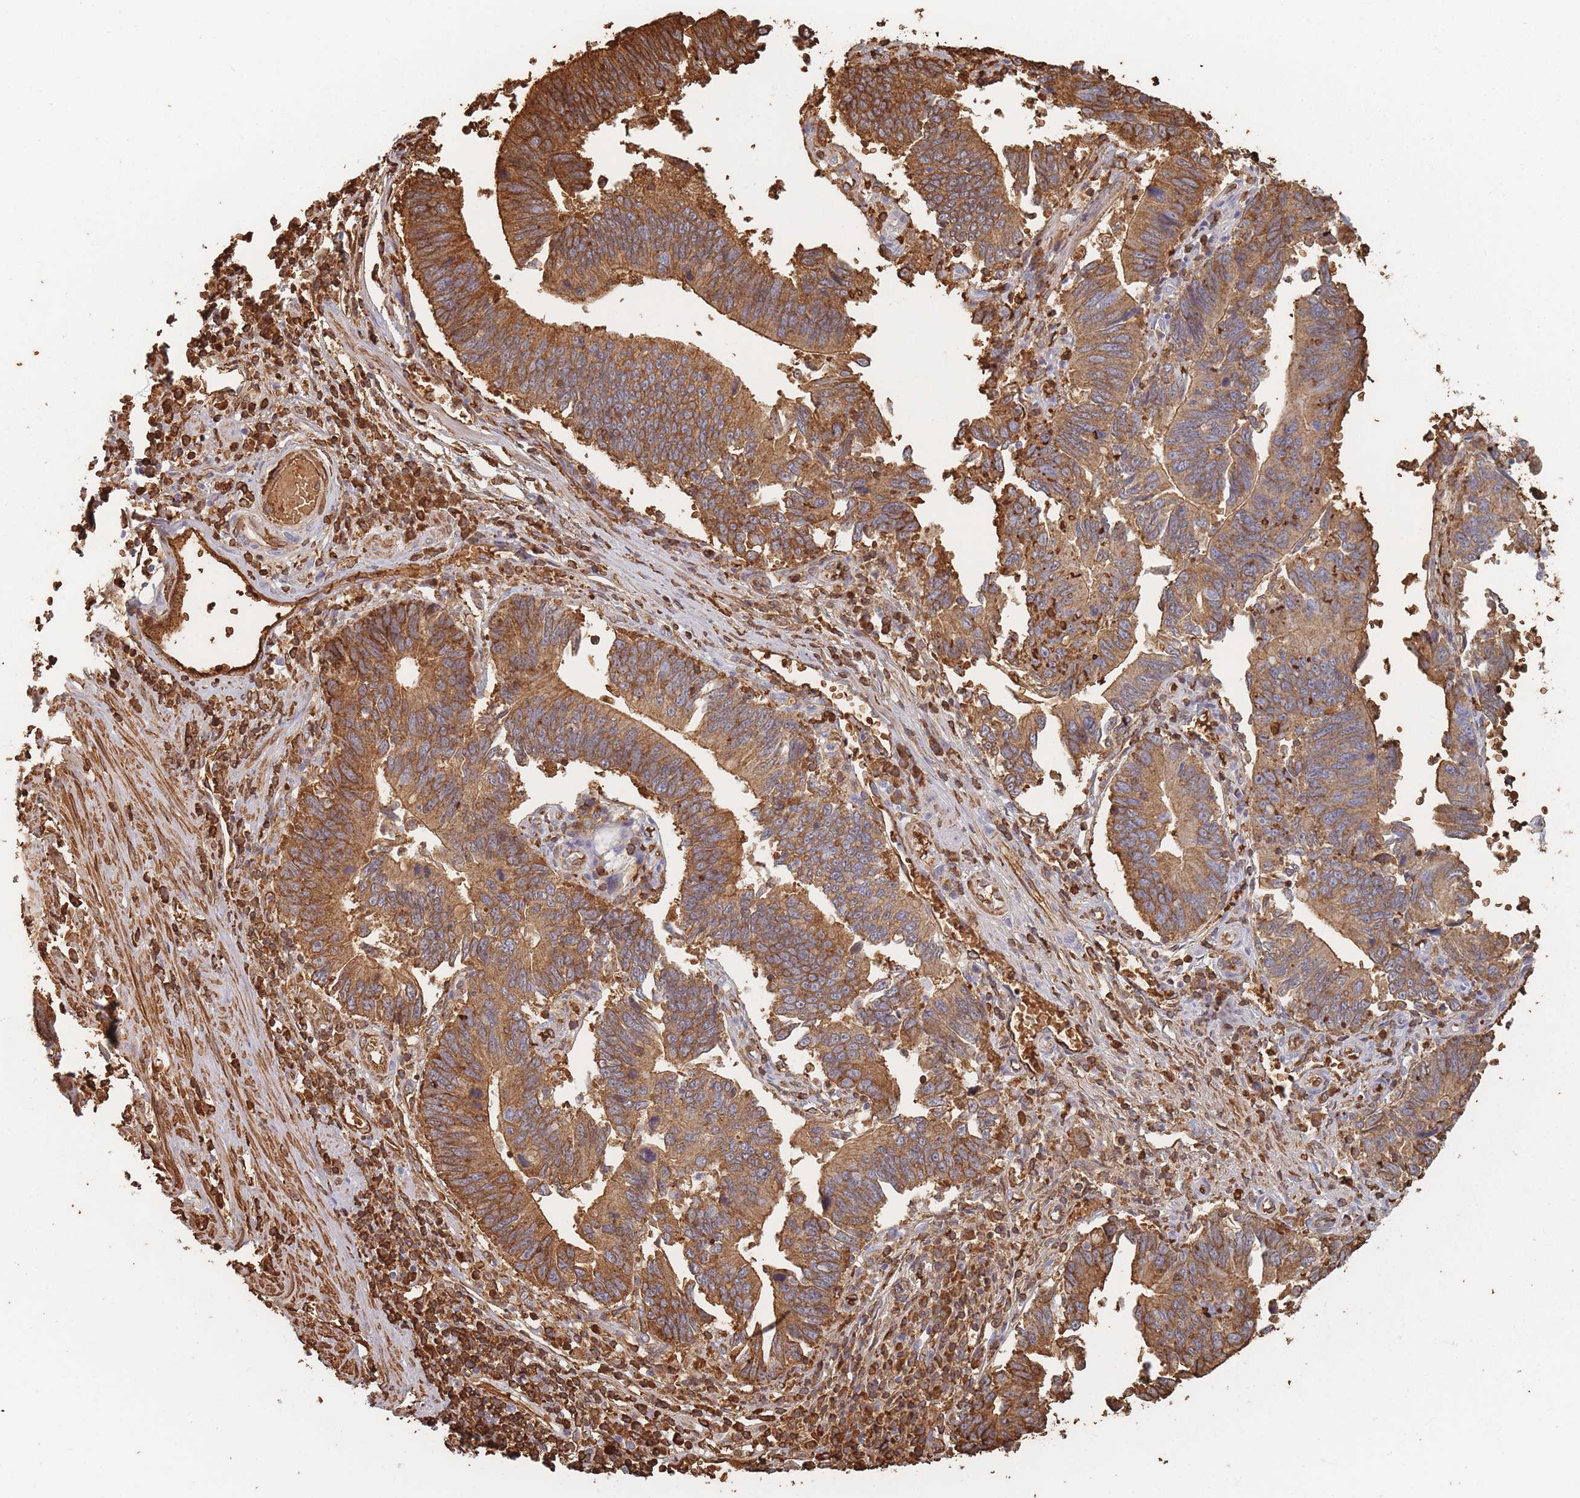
{"staining": {"intensity": "moderate", "quantity": ">75%", "location": "cytoplasmic/membranous"}, "tissue": "stomach cancer", "cell_type": "Tumor cells", "image_type": "cancer", "snomed": [{"axis": "morphology", "description": "Adenocarcinoma, NOS"}, {"axis": "topography", "description": "Stomach"}], "caption": "Stomach cancer (adenocarcinoma) stained with a brown dye exhibits moderate cytoplasmic/membranous positive staining in about >75% of tumor cells.", "gene": "SLC2A6", "patient": {"sex": "male", "age": 59}}